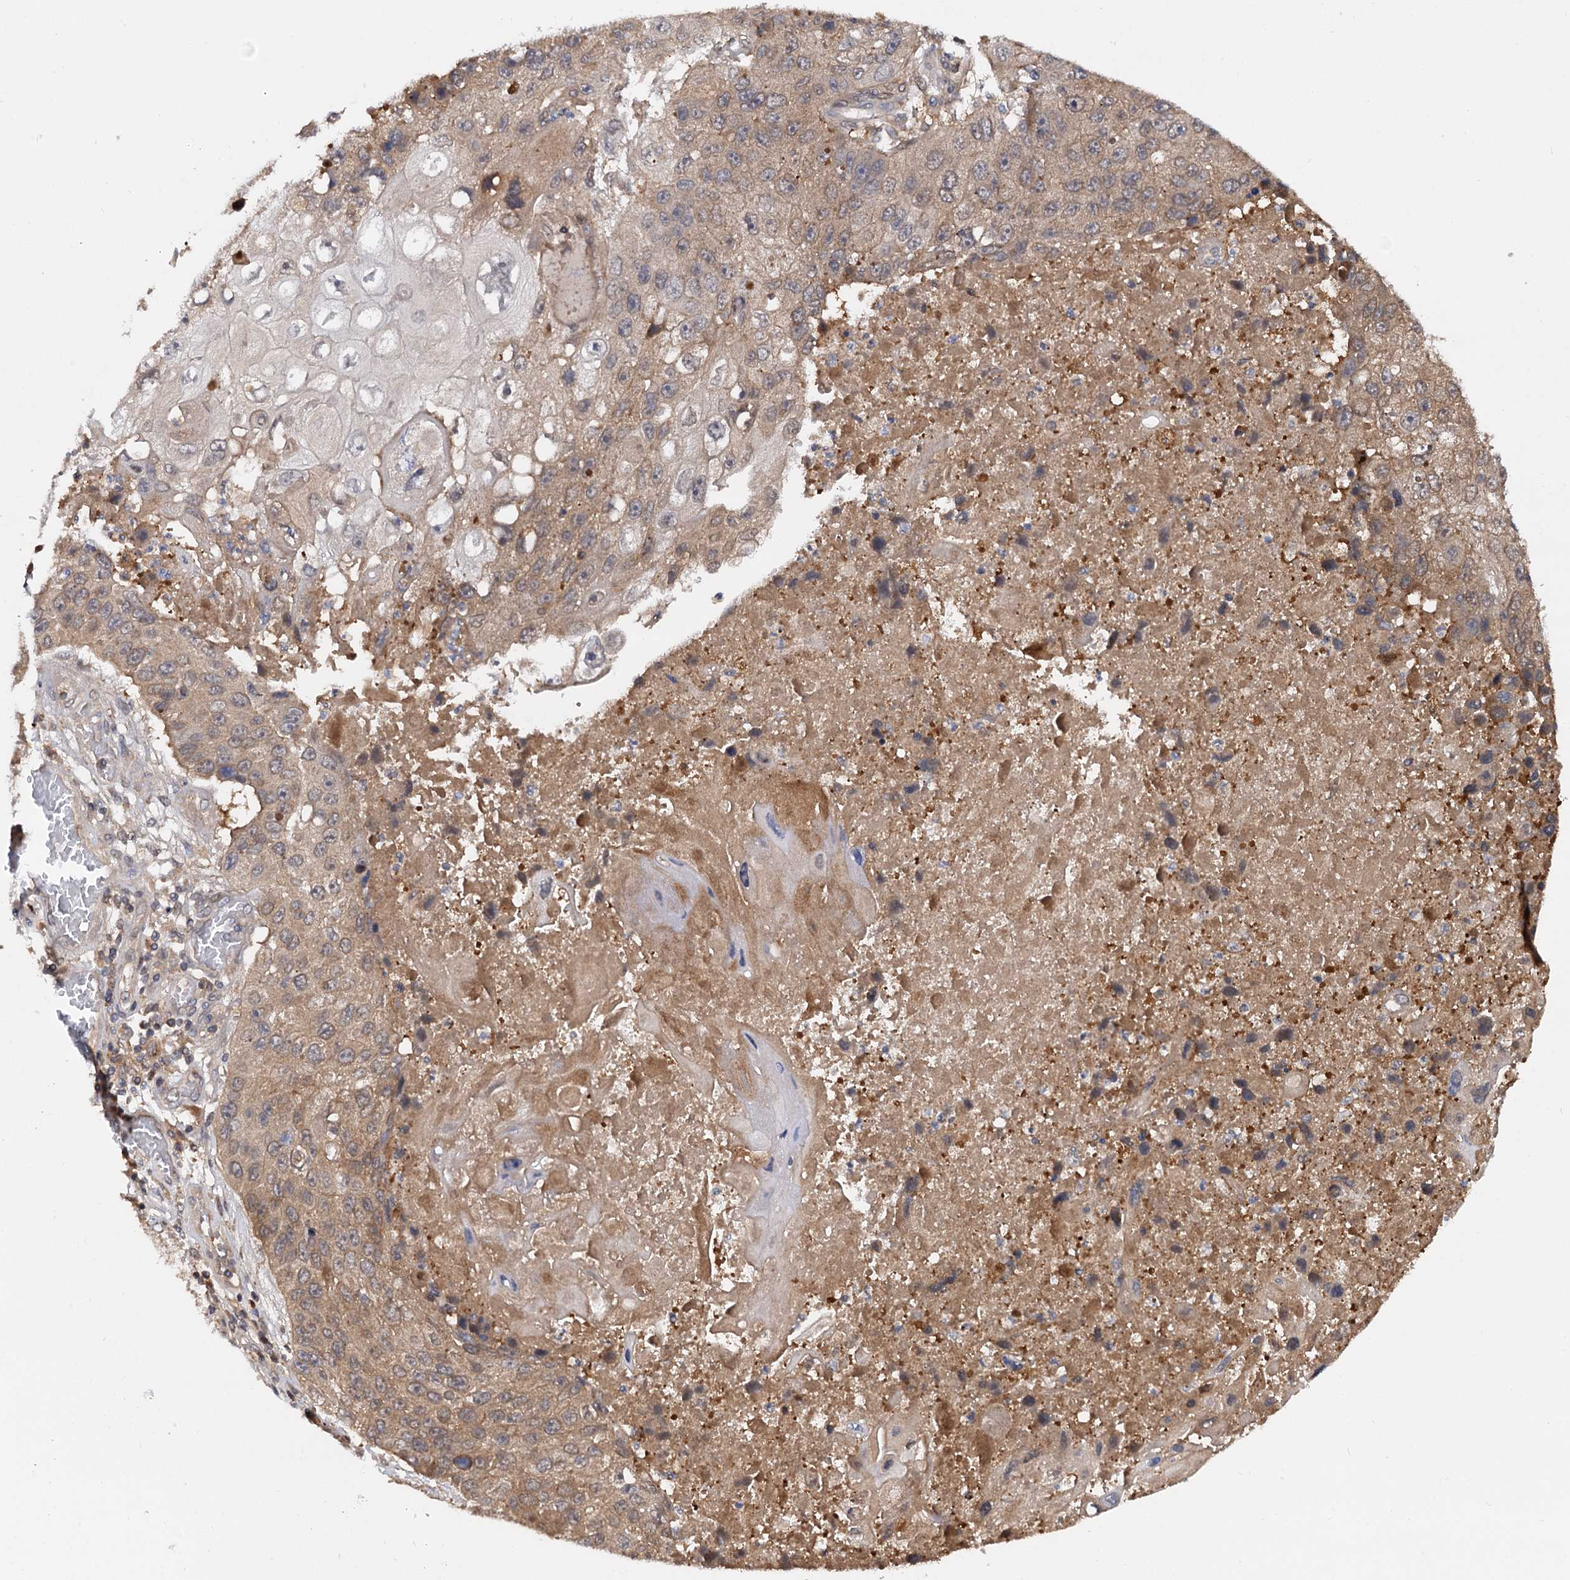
{"staining": {"intensity": "weak", "quantity": "25%-75%", "location": "cytoplasmic/membranous"}, "tissue": "lung cancer", "cell_type": "Tumor cells", "image_type": "cancer", "snomed": [{"axis": "morphology", "description": "Squamous cell carcinoma, NOS"}, {"axis": "topography", "description": "Lung"}], "caption": "Brown immunohistochemical staining in squamous cell carcinoma (lung) shows weak cytoplasmic/membranous expression in approximately 25%-75% of tumor cells.", "gene": "SELENOP", "patient": {"sex": "male", "age": 61}}